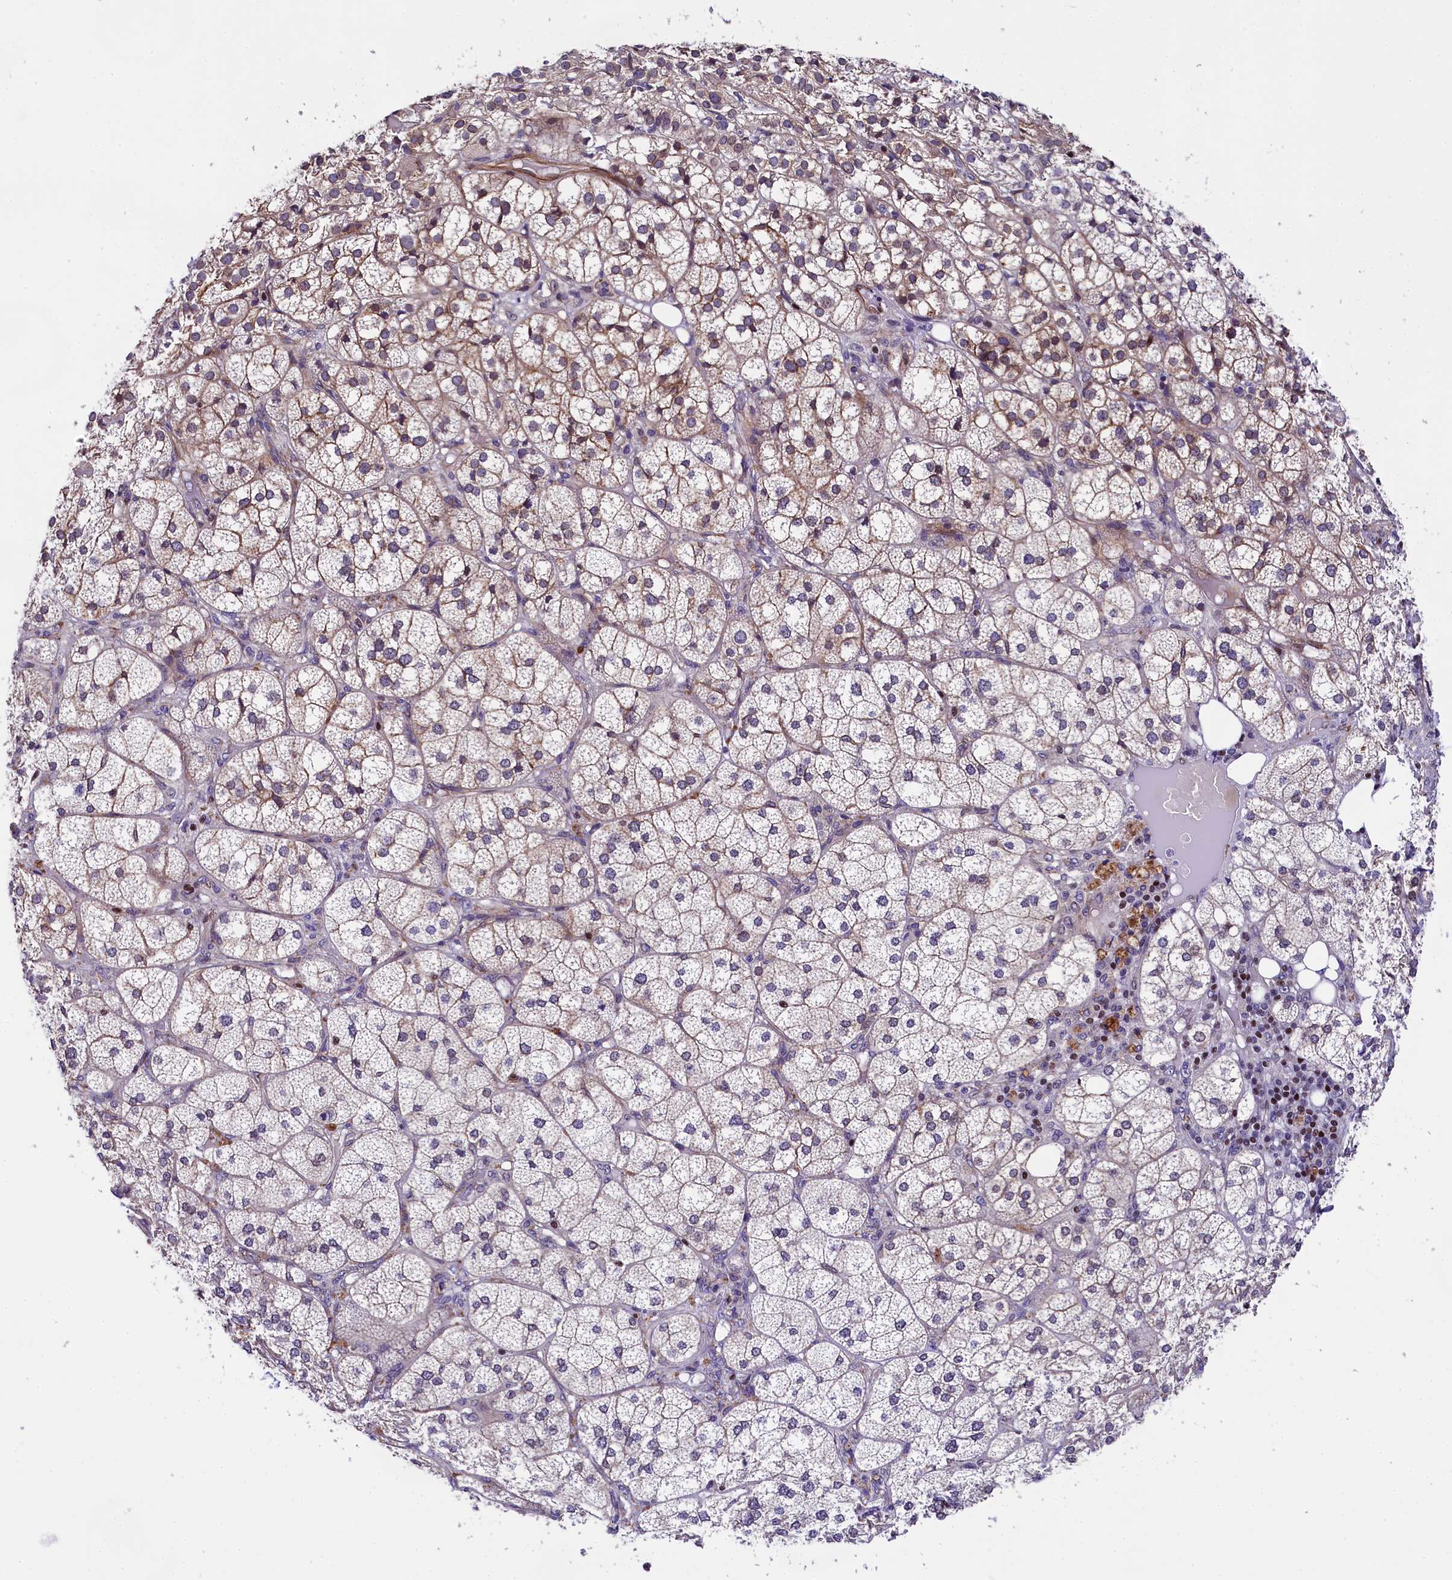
{"staining": {"intensity": "weak", "quantity": "25%-75%", "location": "cytoplasmic/membranous,nuclear"}, "tissue": "adrenal gland", "cell_type": "Glandular cells", "image_type": "normal", "snomed": [{"axis": "morphology", "description": "Normal tissue, NOS"}, {"axis": "topography", "description": "Adrenal gland"}], "caption": "Glandular cells display low levels of weak cytoplasmic/membranous,nuclear expression in approximately 25%-75% of cells in normal adrenal gland. (IHC, brightfield microscopy, high magnification).", "gene": "SP4", "patient": {"sex": "female", "age": 61}}